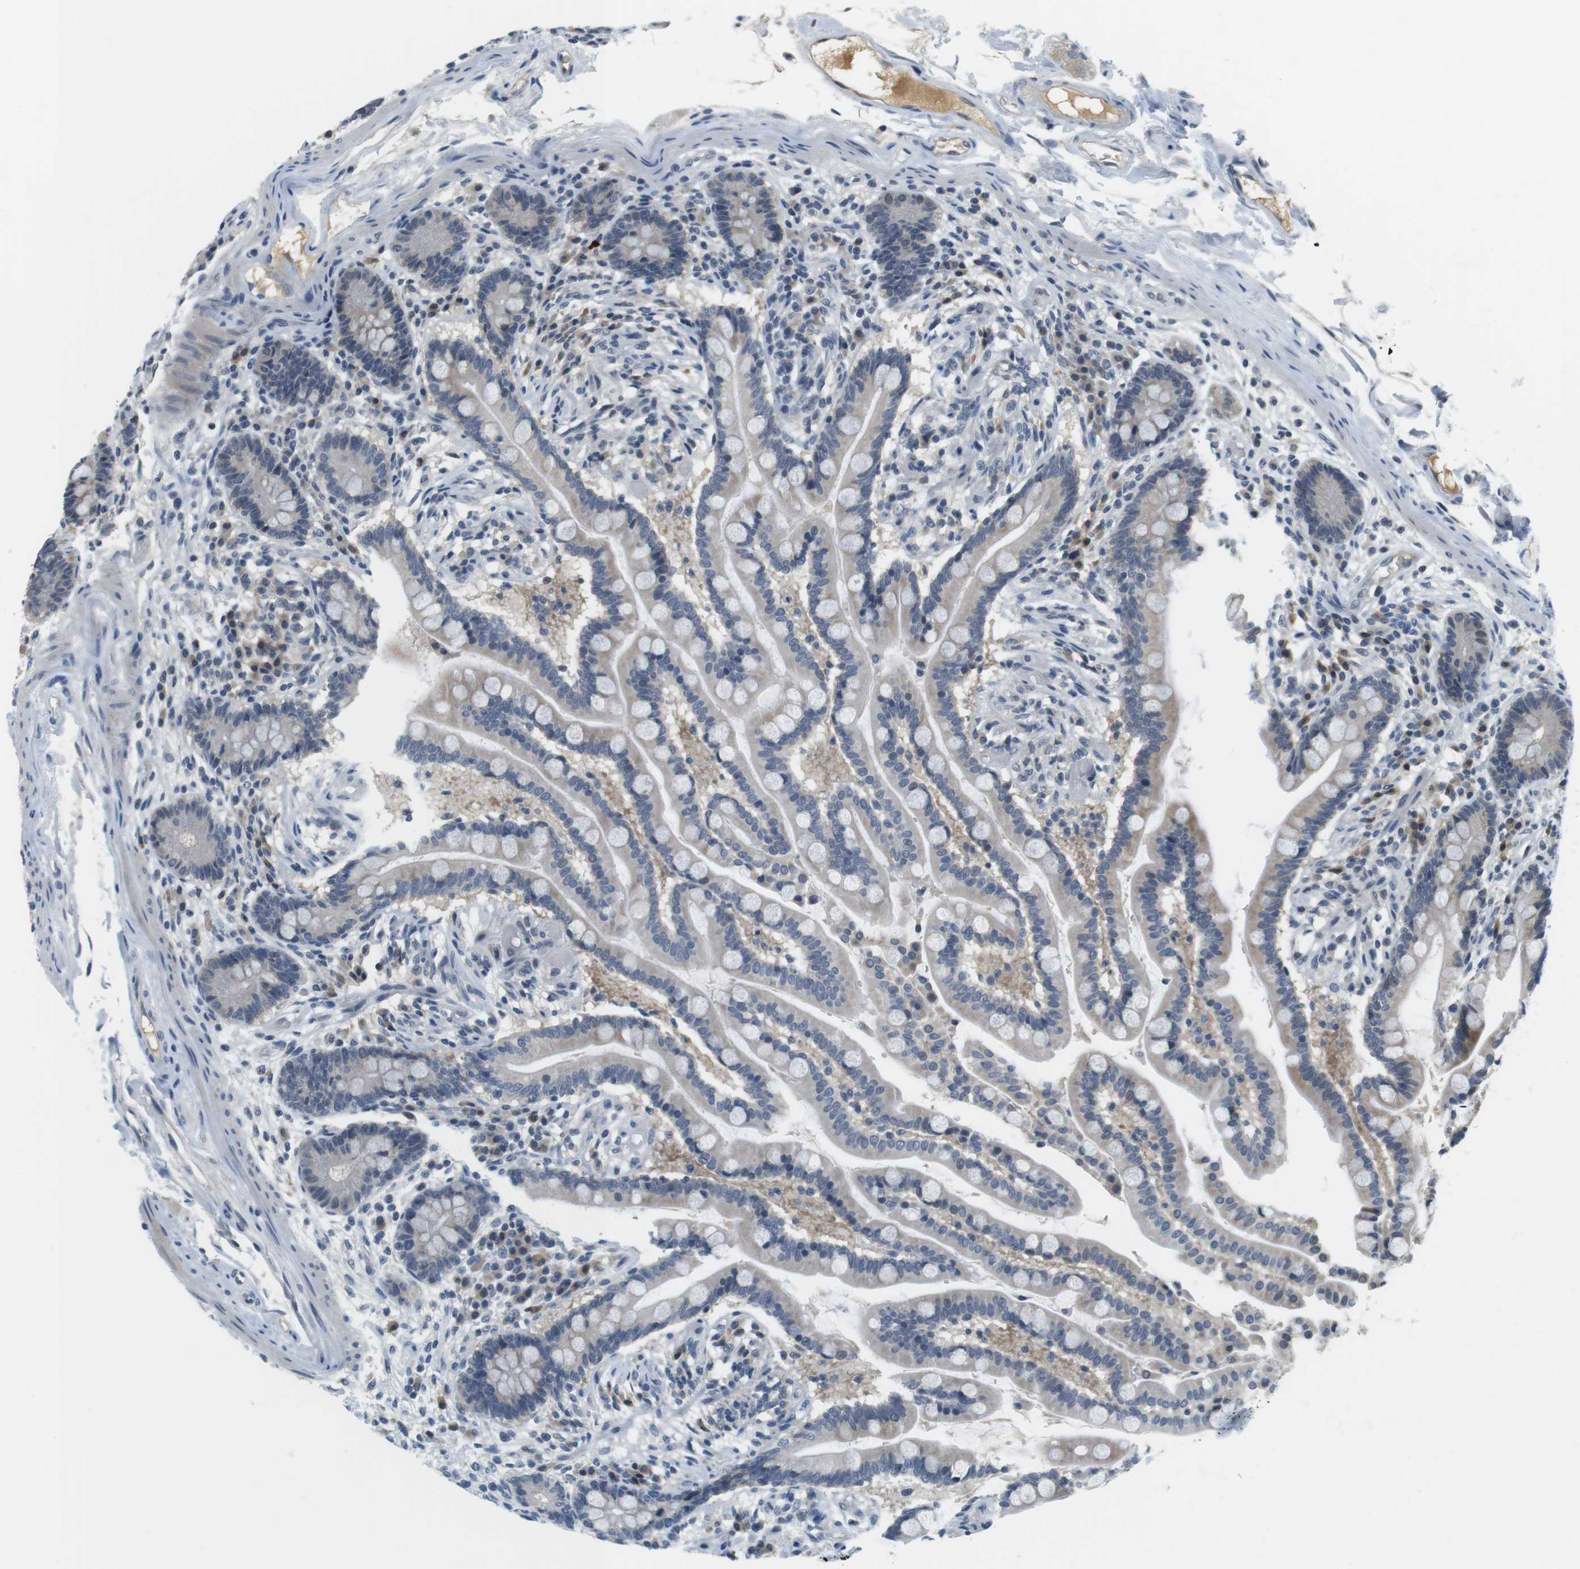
{"staining": {"intensity": "negative", "quantity": "none", "location": "none"}, "tissue": "colon", "cell_type": "Endothelial cells", "image_type": "normal", "snomed": [{"axis": "morphology", "description": "Normal tissue, NOS"}, {"axis": "topography", "description": "Colon"}], "caption": "Endothelial cells are negative for brown protein staining in benign colon. (Stains: DAB (3,3'-diaminobenzidine) IHC with hematoxylin counter stain, Microscopy: brightfield microscopy at high magnification).", "gene": "WNT7A", "patient": {"sex": "male", "age": 73}}